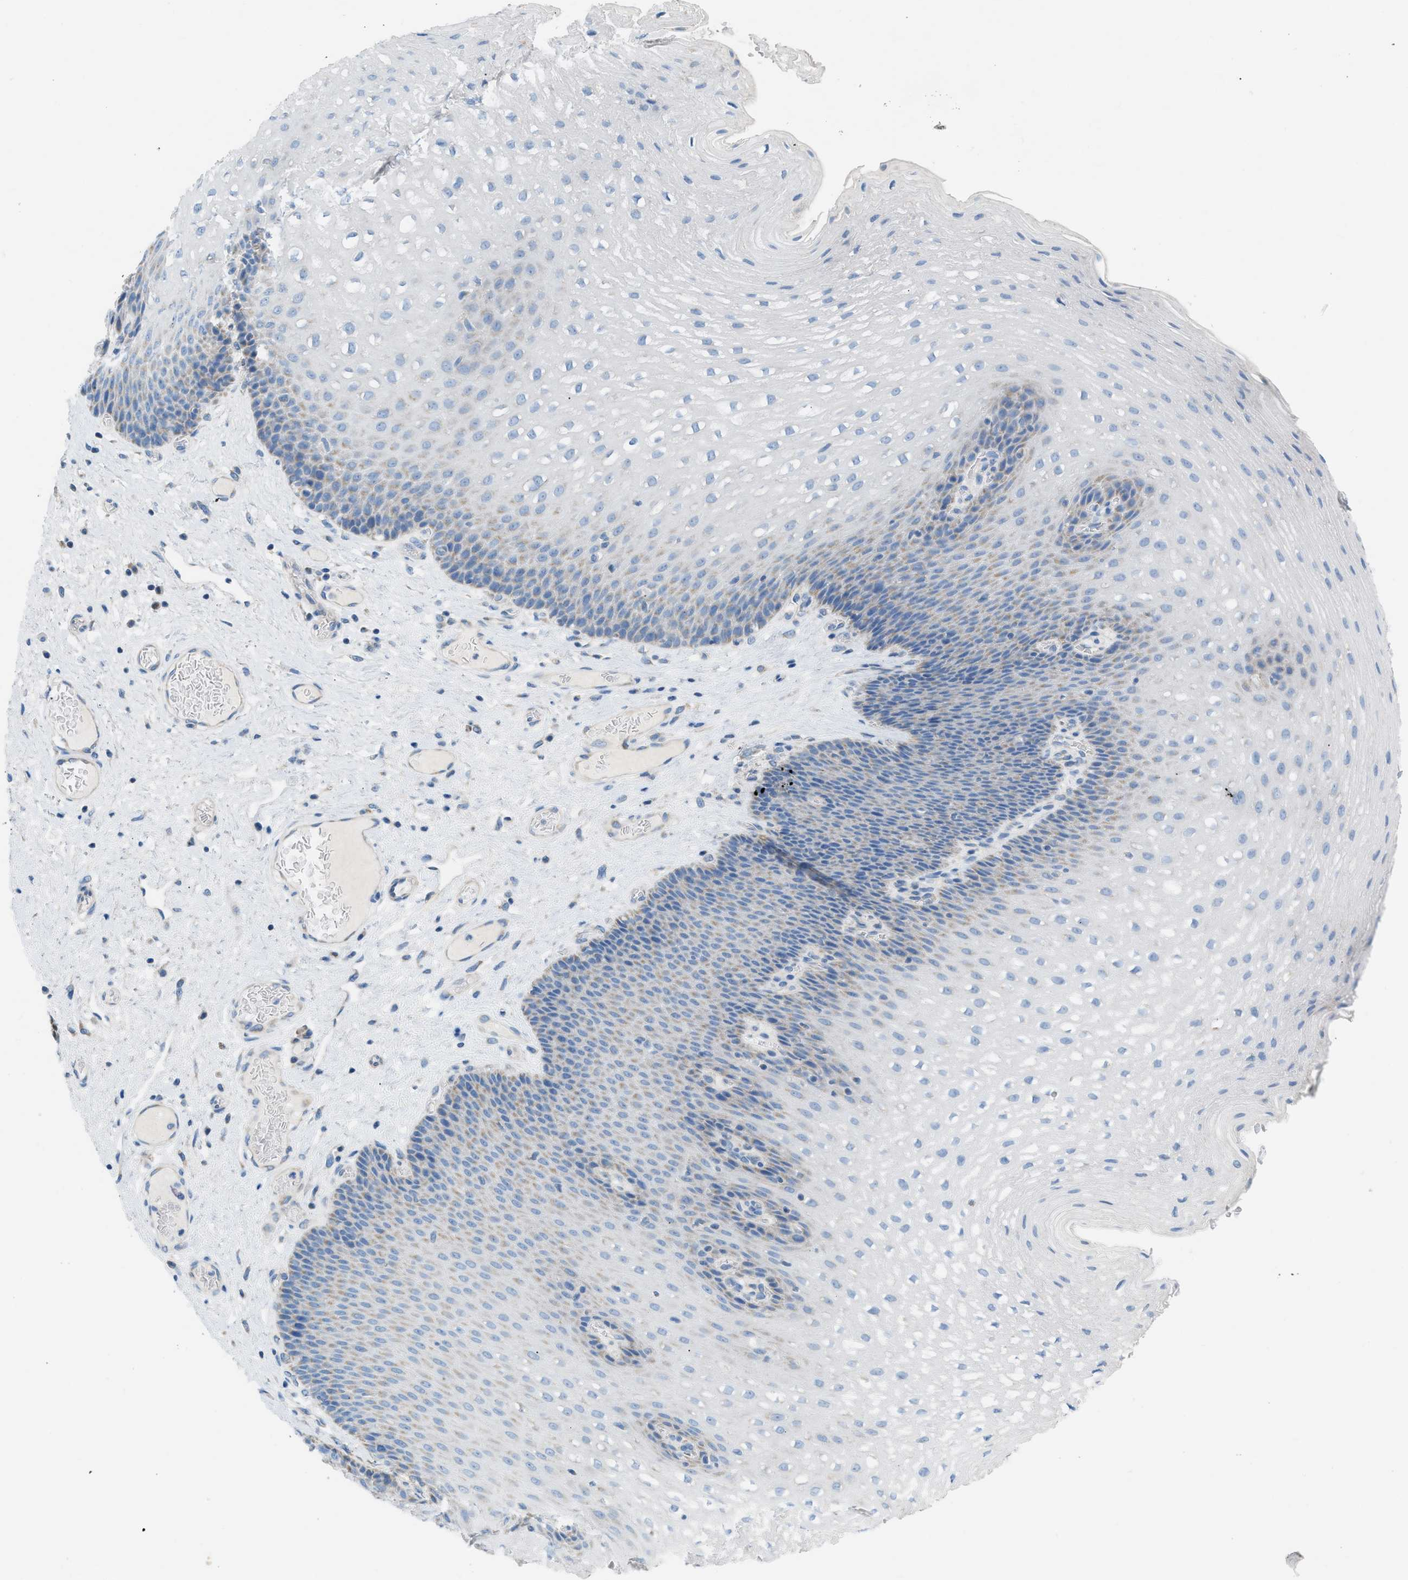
{"staining": {"intensity": "weak", "quantity": "<25%", "location": "cytoplasmic/membranous"}, "tissue": "esophagus", "cell_type": "Squamous epithelial cells", "image_type": "normal", "snomed": [{"axis": "morphology", "description": "Normal tissue, NOS"}, {"axis": "topography", "description": "Esophagus"}], "caption": "This is a image of immunohistochemistry staining of unremarkable esophagus, which shows no expression in squamous epithelial cells. (DAB immunohistochemistry (IHC) with hematoxylin counter stain).", "gene": "NDUFS8", "patient": {"sex": "male", "age": 48}}